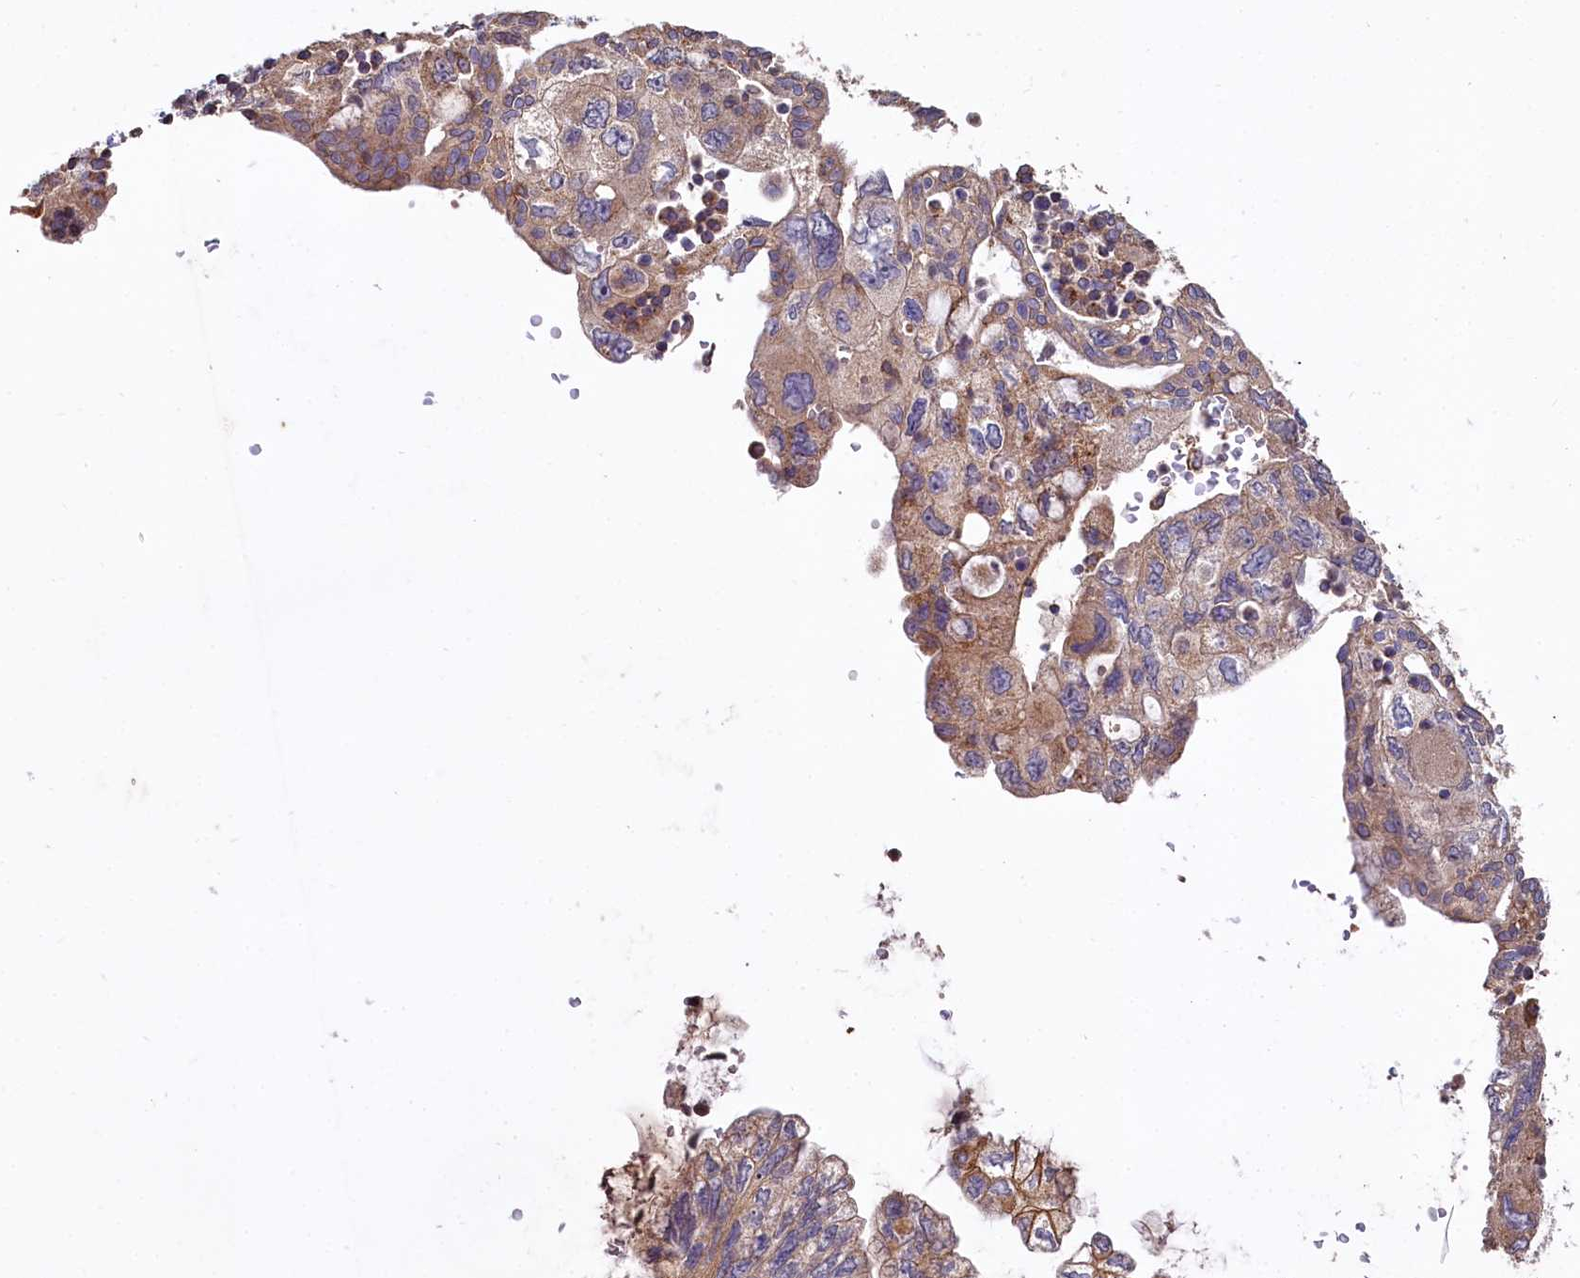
{"staining": {"intensity": "moderate", "quantity": ">75%", "location": "cytoplasmic/membranous"}, "tissue": "pancreatic cancer", "cell_type": "Tumor cells", "image_type": "cancer", "snomed": [{"axis": "morphology", "description": "Adenocarcinoma, NOS"}, {"axis": "topography", "description": "Pancreas"}], "caption": "Moderate cytoplasmic/membranous expression for a protein is present in about >75% of tumor cells of pancreatic adenocarcinoma using IHC.", "gene": "SPRYD3", "patient": {"sex": "female", "age": 73}}